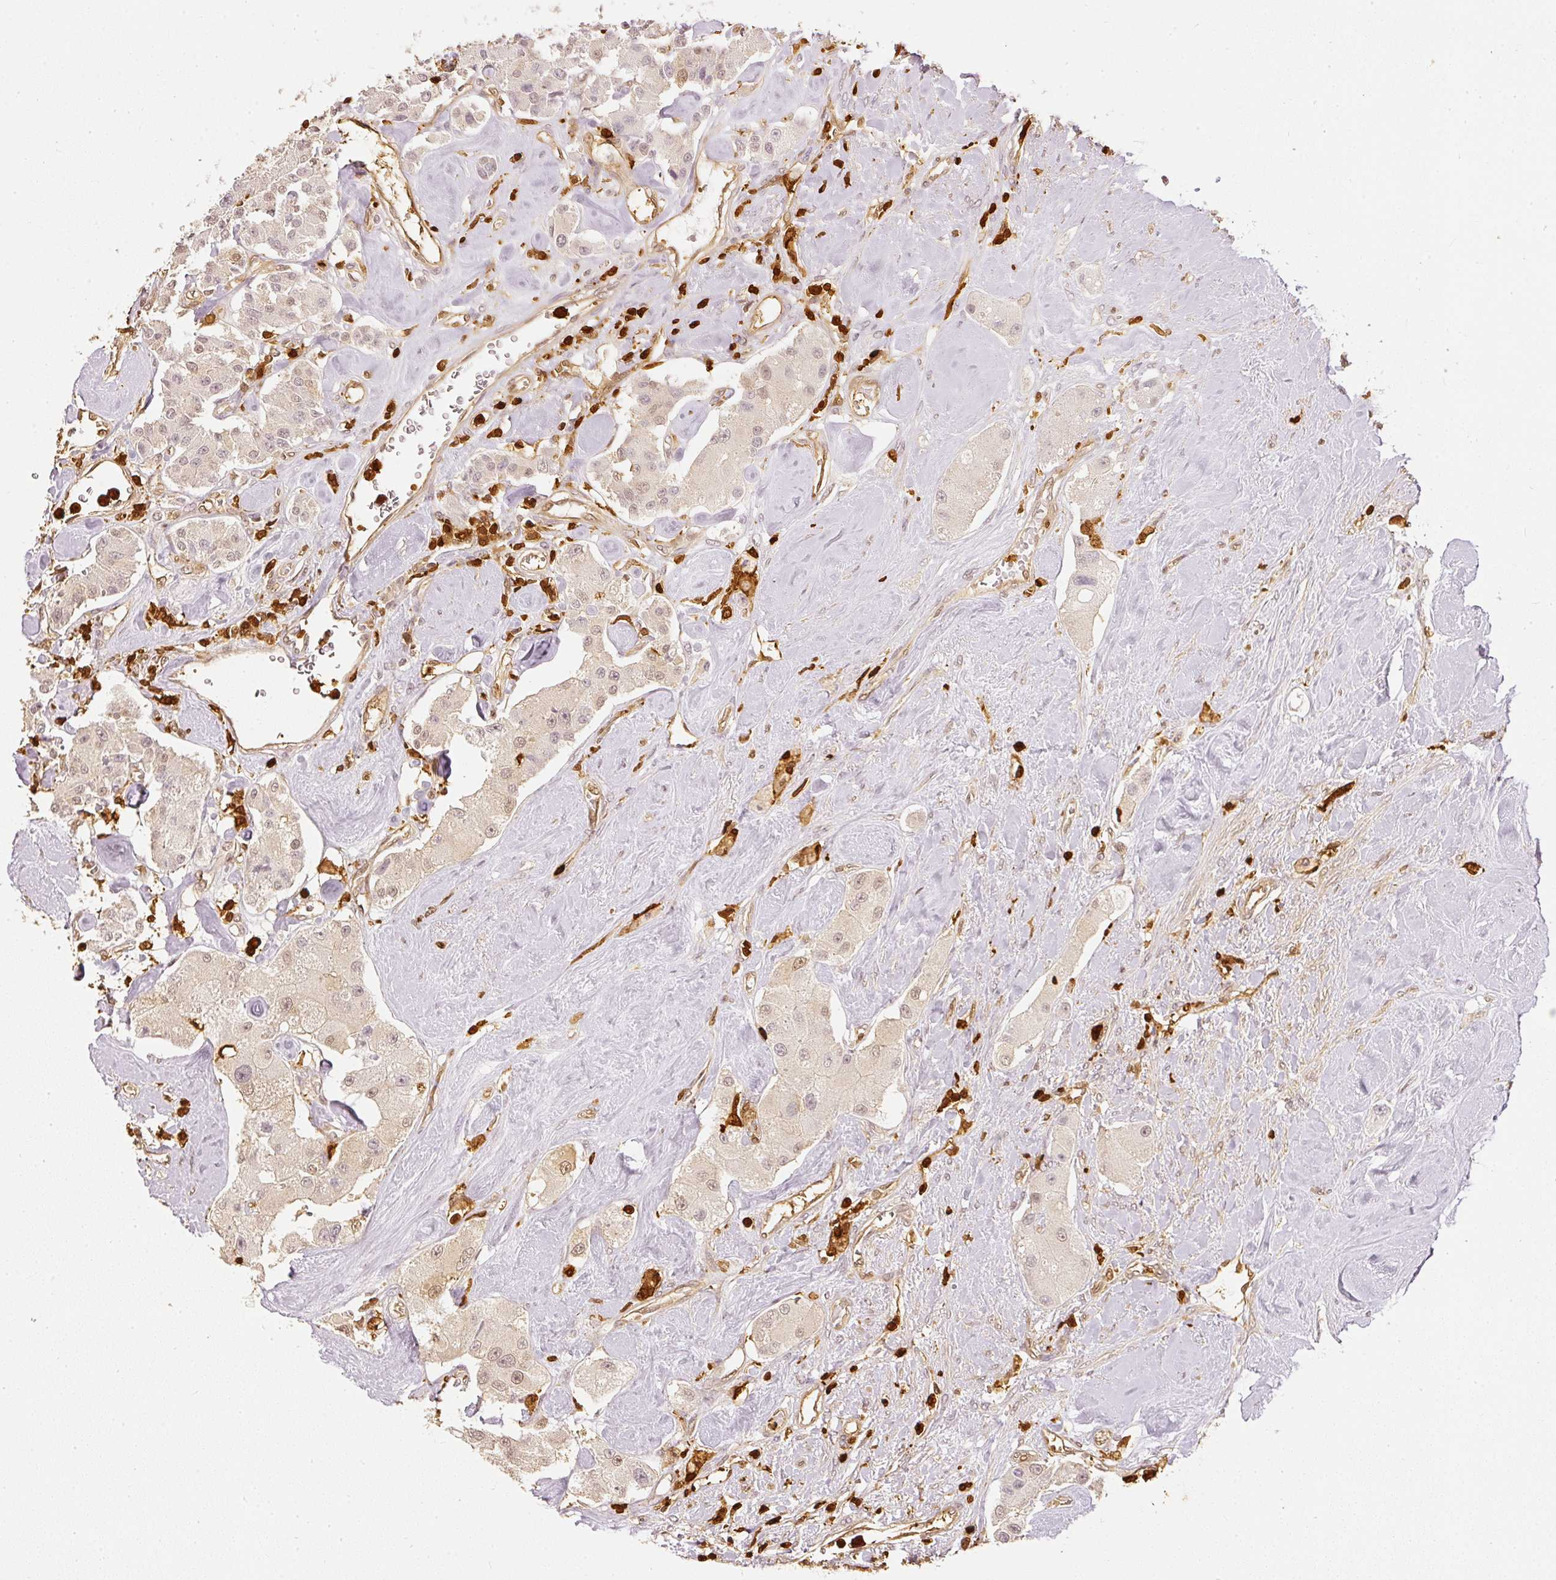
{"staining": {"intensity": "weak", "quantity": "25%-75%", "location": "nuclear"}, "tissue": "carcinoid", "cell_type": "Tumor cells", "image_type": "cancer", "snomed": [{"axis": "morphology", "description": "Carcinoid, malignant, NOS"}, {"axis": "topography", "description": "Pancreas"}], "caption": "This micrograph demonstrates immunohistochemistry staining of carcinoid, with low weak nuclear expression in approximately 25%-75% of tumor cells.", "gene": "PFN1", "patient": {"sex": "male", "age": 41}}